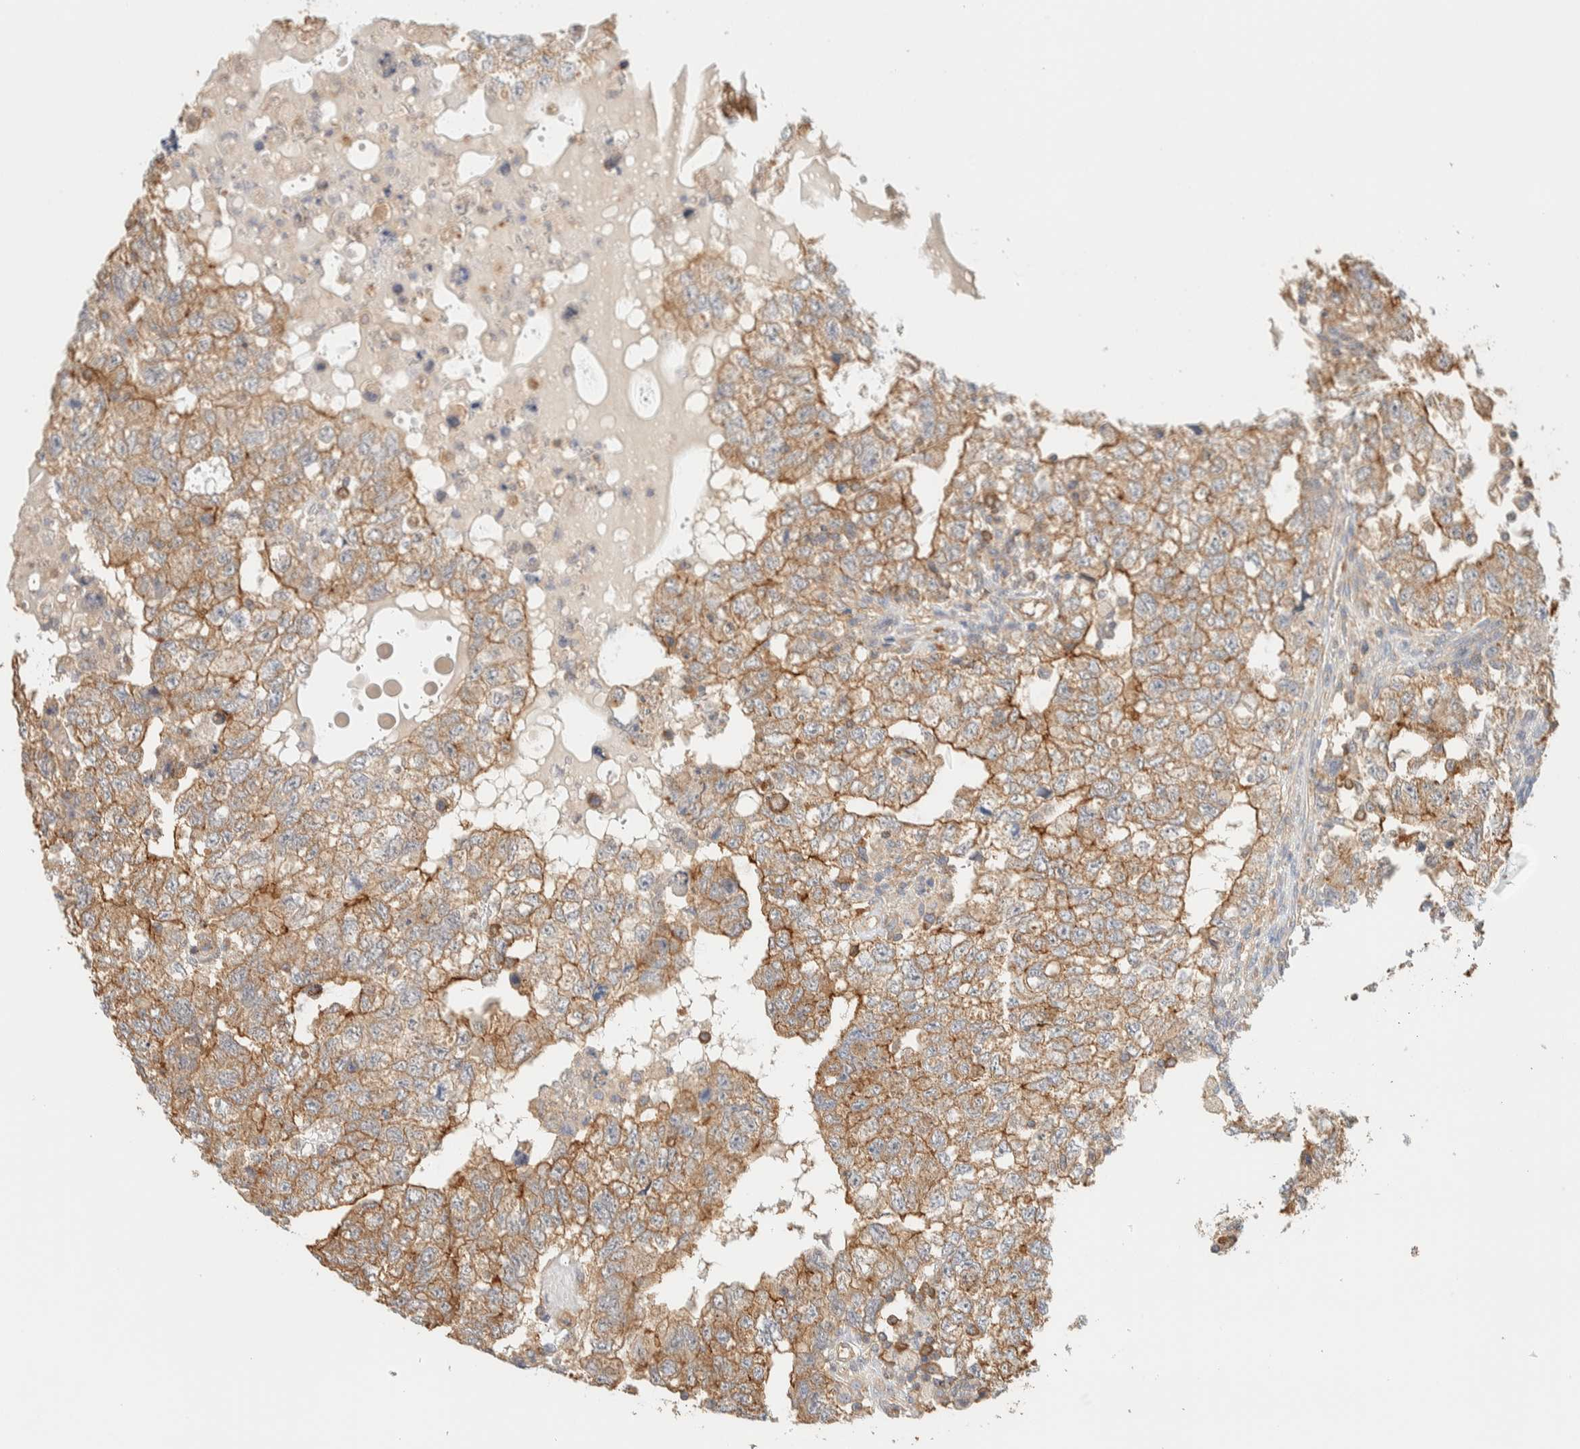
{"staining": {"intensity": "moderate", "quantity": ">75%", "location": "cytoplasmic/membranous"}, "tissue": "testis cancer", "cell_type": "Tumor cells", "image_type": "cancer", "snomed": [{"axis": "morphology", "description": "Carcinoma, Embryonal, NOS"}, {"axis": "topography", "description": "Testis"}], "caption": "This is an image of IHC staining of testis embryonal carcinoma, which shows moderate positivity in the cytoplasmic/membranous of tumor cells.", "gene": "TBC1D8B", "patient": {"sex": "male", "age": 36}}